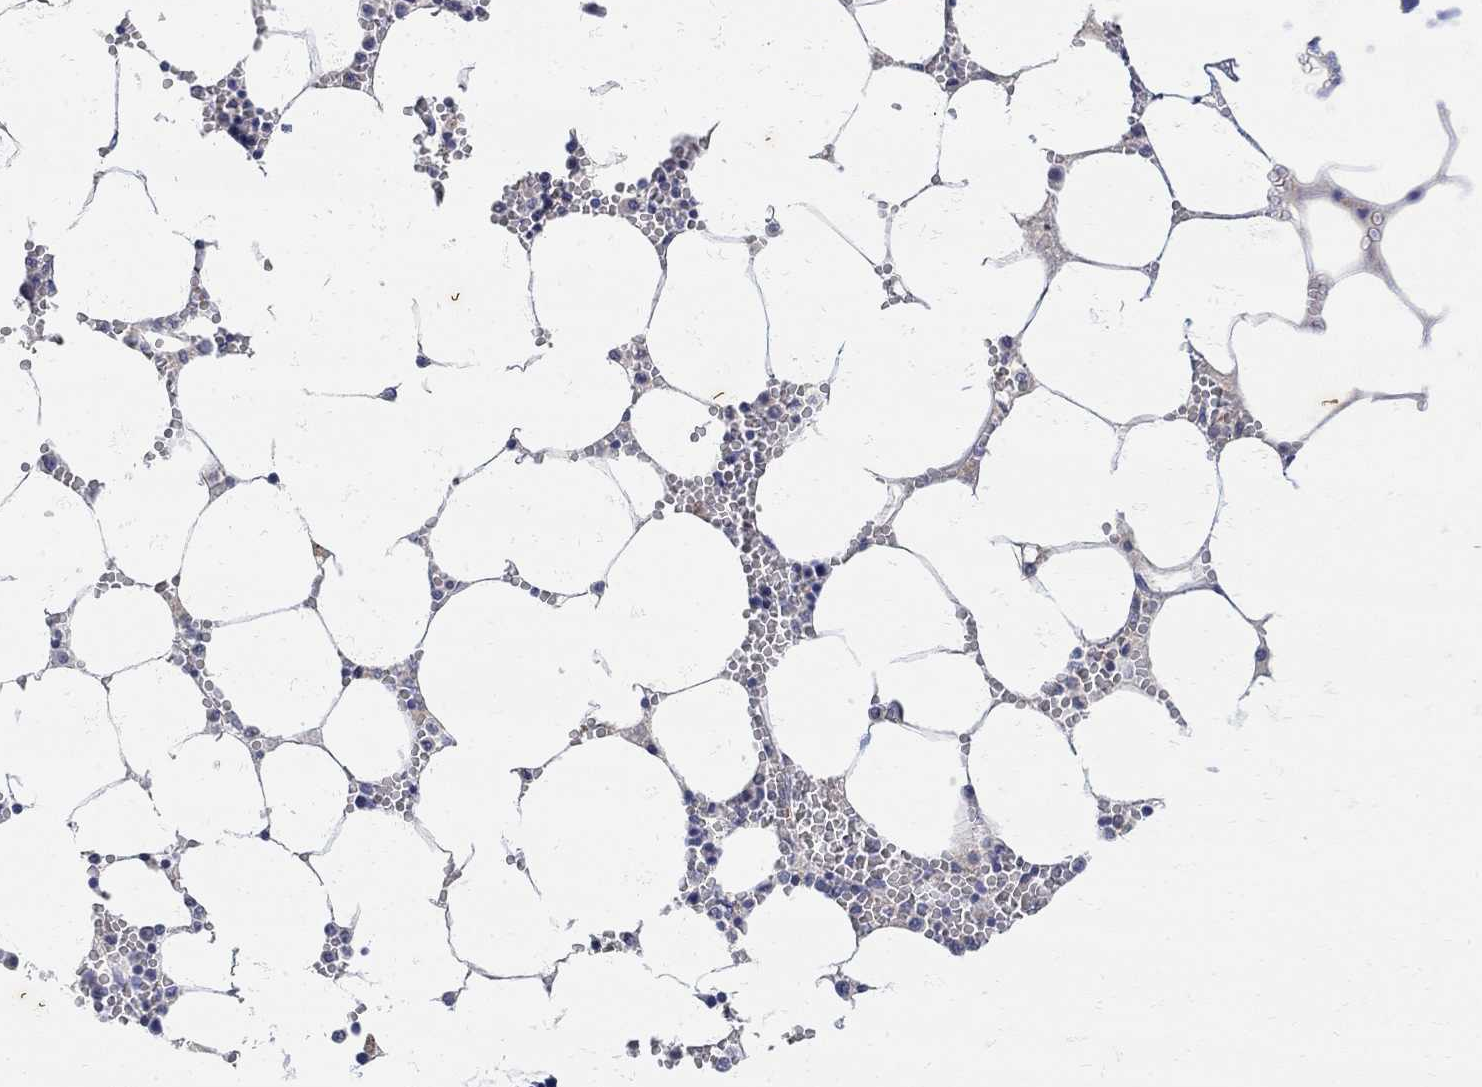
{"staining": {"intensity": "negative", "quantity": "none", "location": "none"}, "tissue": "bone marrow", "cell_type": "Hematopoietic cells", "image_type": "normal", "snomed": [{"axis": "morphology", "description": "Normal tissue, NOS"}, {"axis": "topography", "description": "Bone marrow"}], "caption": "A photomicrograph of bone marrow stained for a protein shows no brown staining in hematopoietic cells.", "gene": "FNDC5", "patient": {"sex": "female", "age": 64}}